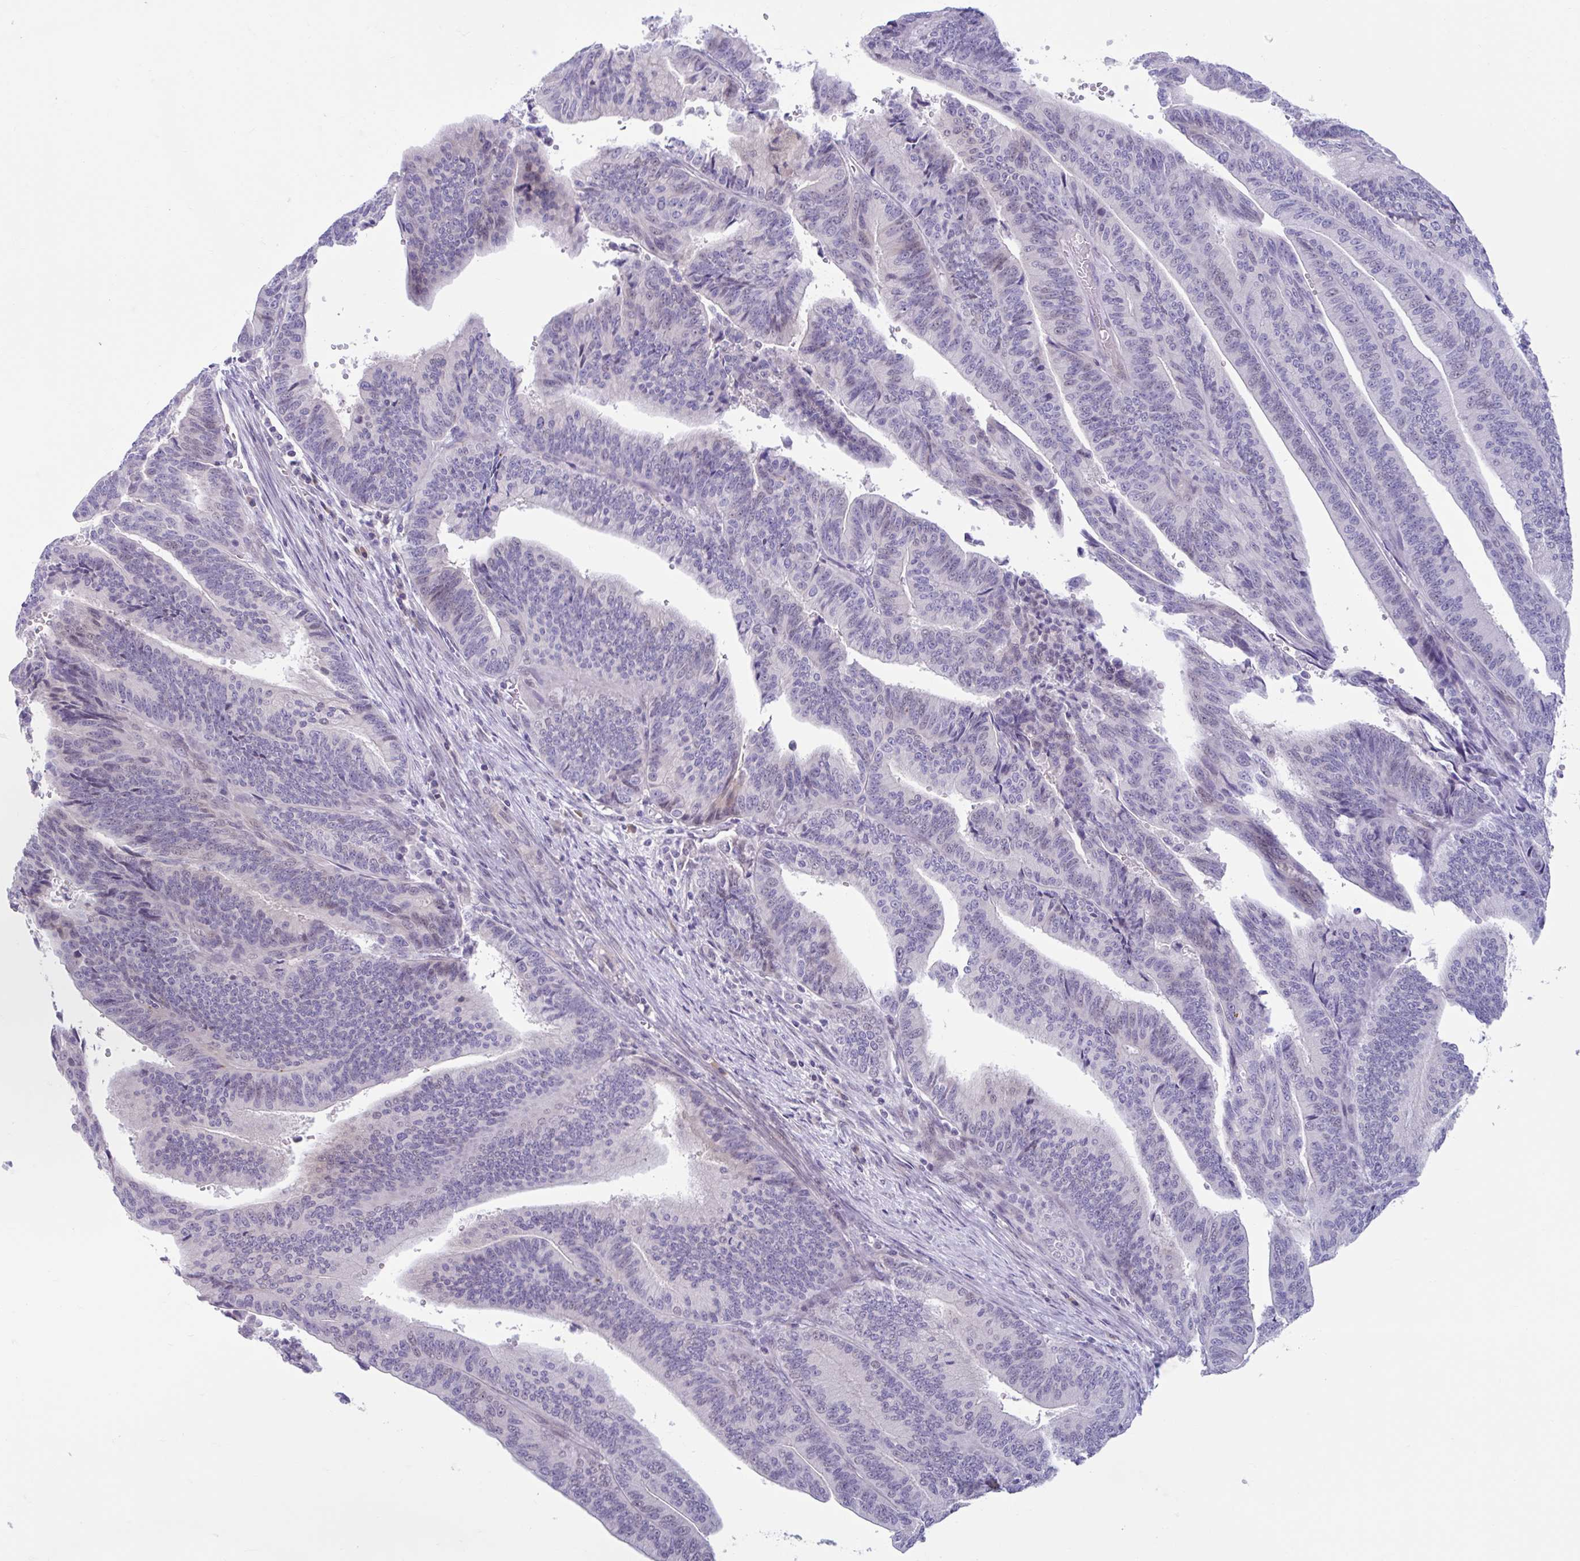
{"staining": {"intensity": "negative", "quantity": "none", "location": "none"}, "tissue": "endometrial cancer", "cell_type": "Tumor cells", "image_type": "cancer", "snomed": [{"axis": "morphology", "description": "Adenocarcinoma, NOS"}, {"axis": "topography", "description": "Endometrium"}], "caption": "Tumor cells are negative for brown protein staining in endometrial cancer (adenocarcinoma). The staining is performed using DAB (3,3'-diaminobenzidine) brown chromogen with nuclei counter-stained in using hematoxylin.", "gene": "FAM153A", "patient": {"sex": "female", "age": 65}}